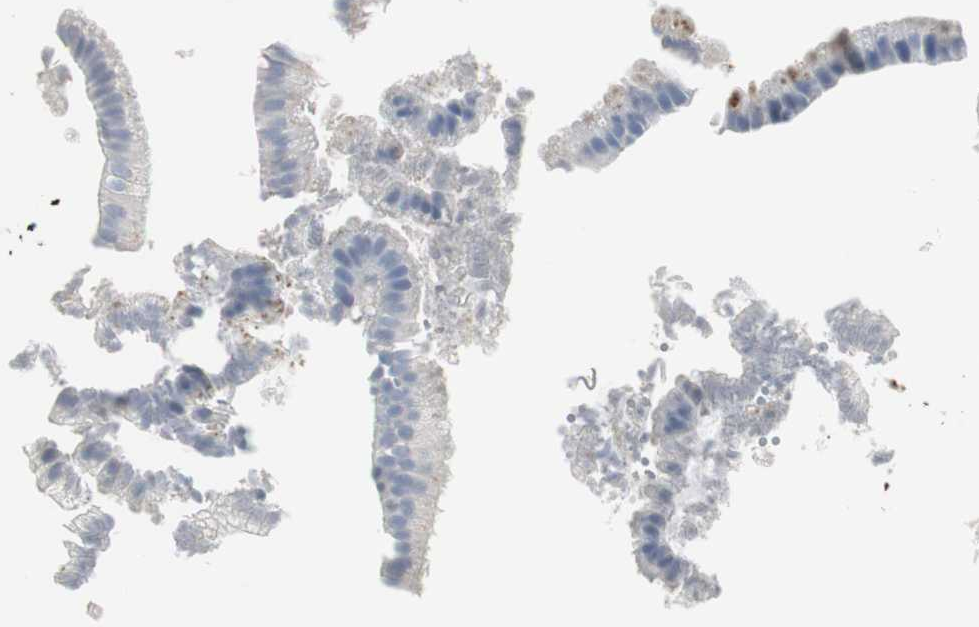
{"staining": {"intensity": "negative", "quantity": "none", "location": "none"}, "tissue": "gallbladder", "cell_type": "Glandular cells", "image_type": "normal", "snomed": [{"axis": "morphology", "description": "Normal tissue, NOS"}, {"axis": "topography", "description": "Gallbladder"}], "caption": "There is no significant positivity in glandular cells of gallbladder. Brightfield microscopy of IHC stained with DAB (brown) and hematoxylin (blue), captured at high magnification.", "gene": "PI15", "patient": {"sex": "female", "age": 24}}